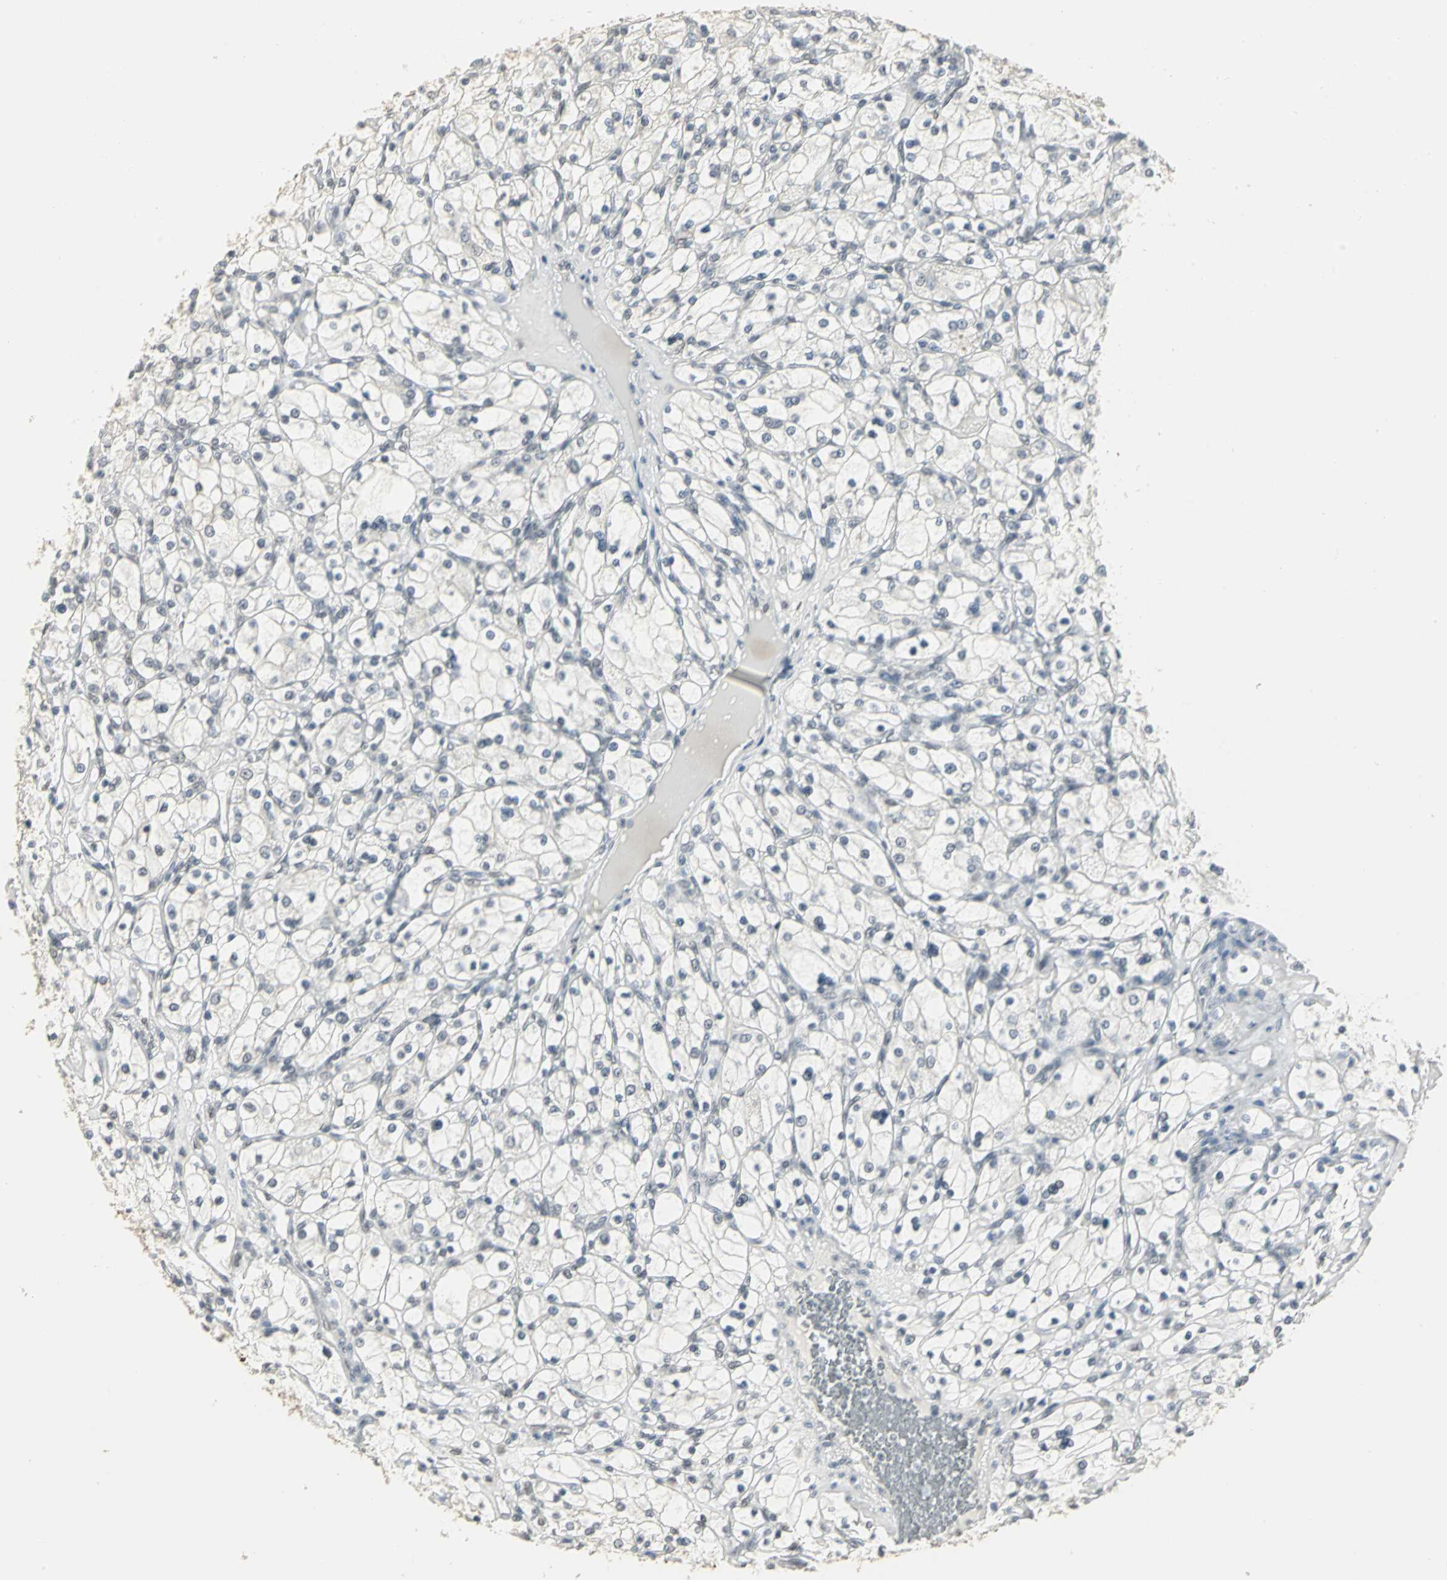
{"staining": {"intensity": "negative", "quantity": "none", "location": "none"}, "tissue": "renal cancer", "cell_type": "Tumor cells", "image_type": "cancer", "snomed": [{"axis": "morphology", "description": "Adenocarcinoma, NOS"}, {"axis": "topography", "description": "Kidney"}], "caption": "A micrograph of adenocarcinoma (renal) stained for a protein demonstrates no brown staining in tumor cells. (DAB IHC with hematoxylin counter stain).", "gene": "CBX3", "patient": {"sex": "female", "age": 83}}